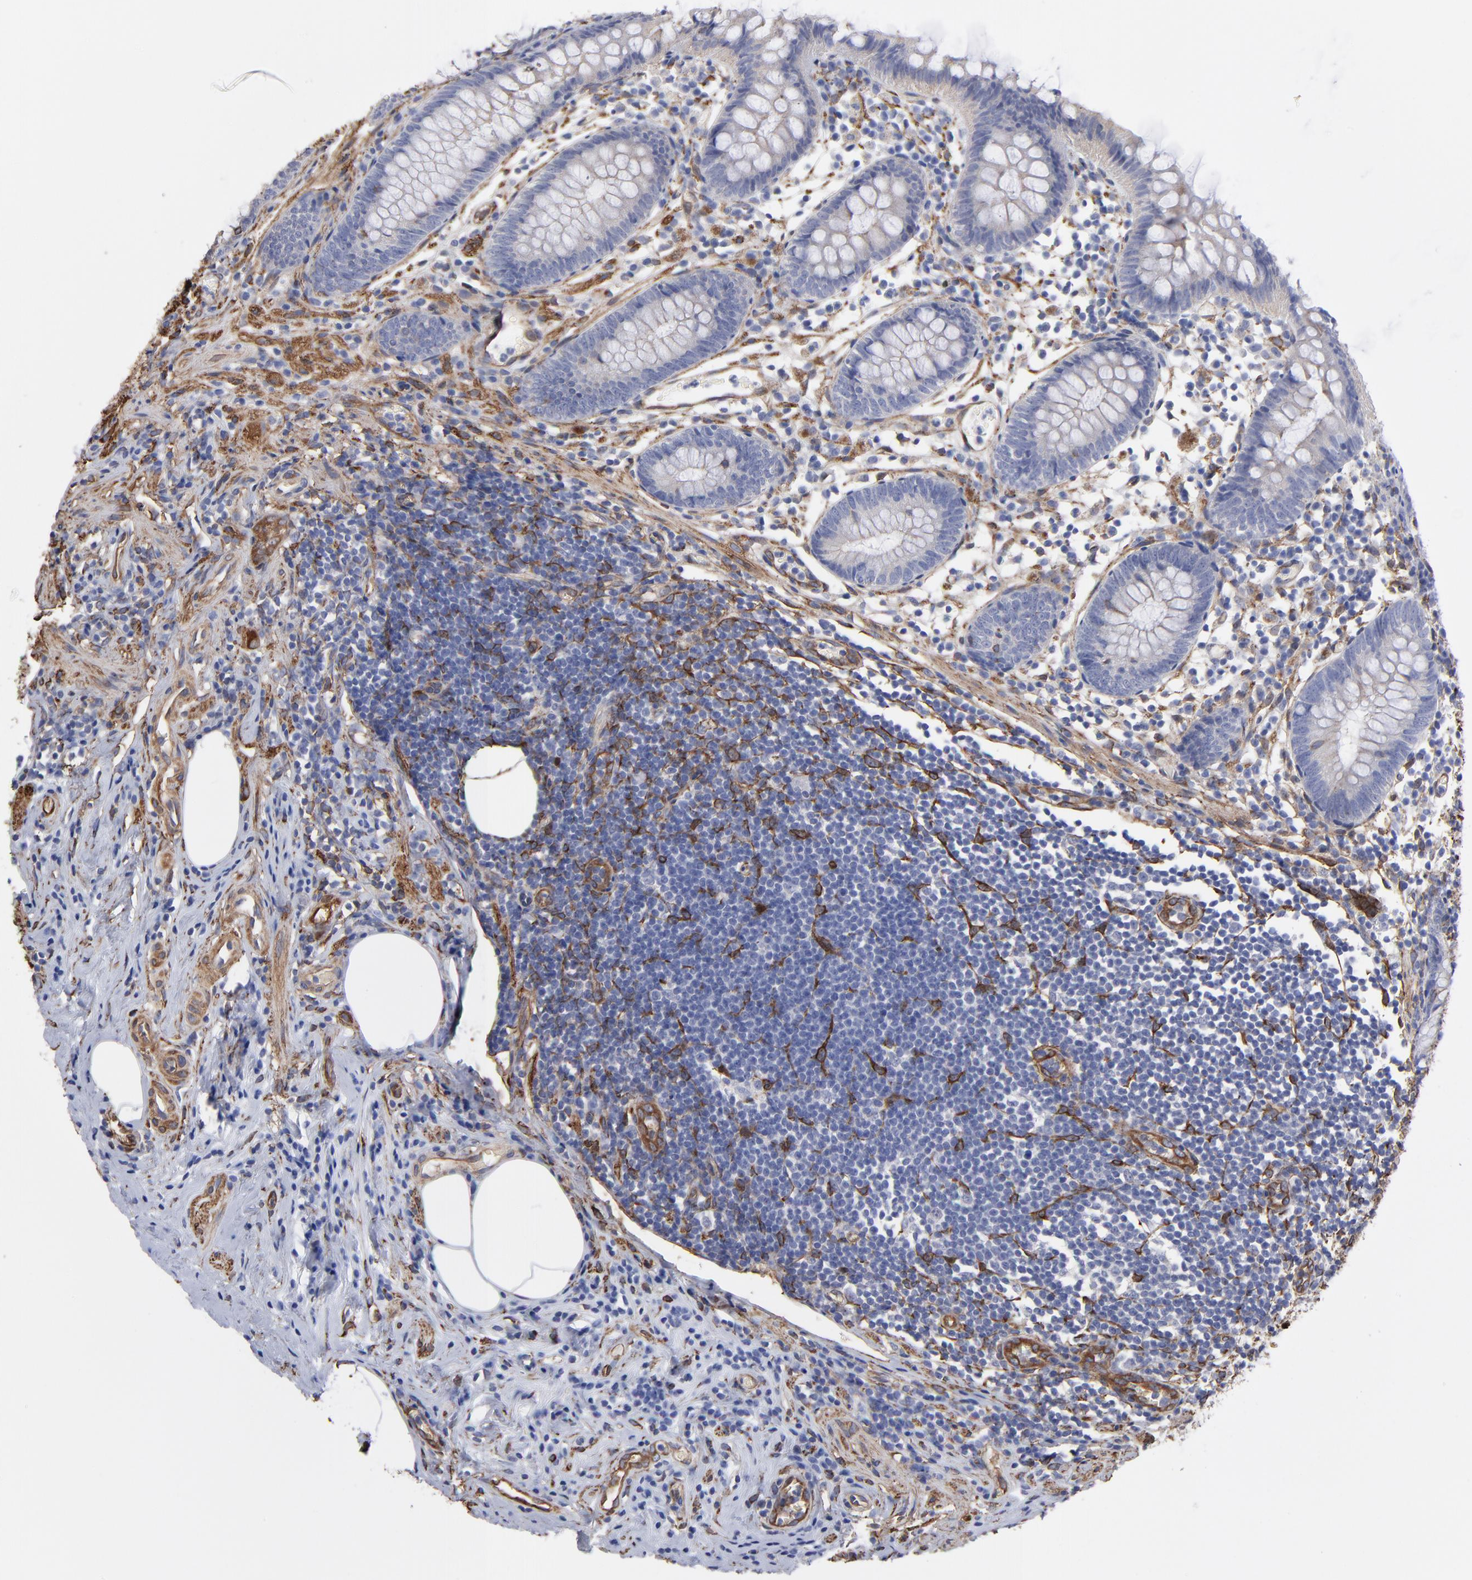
{"staining": {"intensity": "negative", "quantity": "none", "location": "none"}, "tissue": "appendix", "cell_type": "Glandular cells", "image_type": "normal", "snomed": [{"axis": "morphology", "description": "Normal tissue, NOS"}, {"axis": "topography", "description": "Appendix"}], "caption": "This is a photomicrograph of immunohistochemistry (IHC) staining of benign appendix, which shows no expression in glandular cells. (DAB (3,3'-diaminobenzidine) immunohistochemistry visualized using brightfield microscopy, high magnification).", "gene": "CILP", "patient": {"sex": "male", "age": 38}}